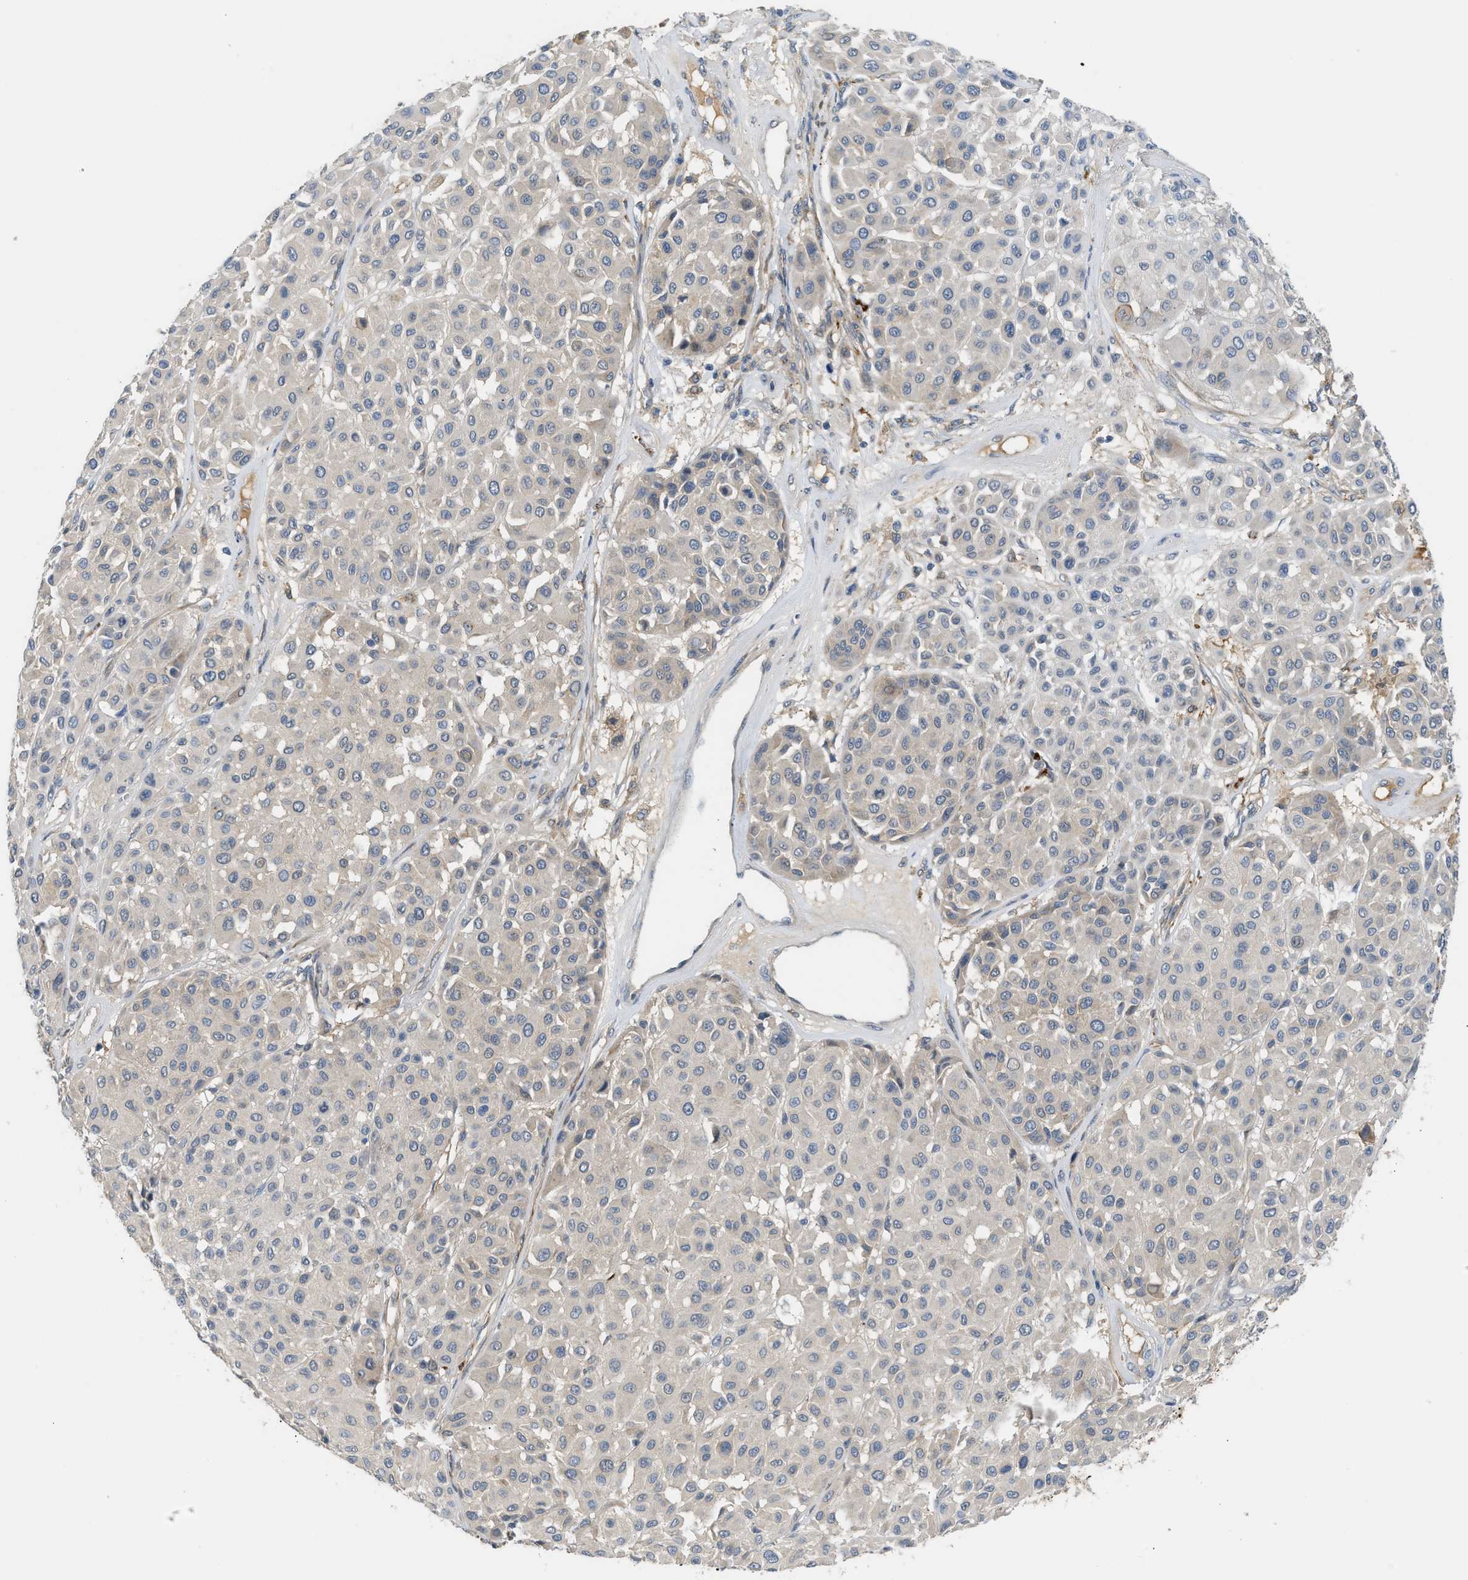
{"staining": {"intensity": "negative", "quantity": "none", "location": "none"}, "tissue": "melanoma", "cell_type": "Tumor cells", "image_type": "cancer", "snomed": [{"axis": "morphology", "description": "Malignant melanoma, Metastatic site"}, {"axis": "topography", "description": "Soft tissue"}], "caption": "This is an immunohistochemistry micrograph of human melanoma. There is no staining in tumor cells.", "gene": "RHBDF2", "patient": {"sex": "male", "age": 41}}